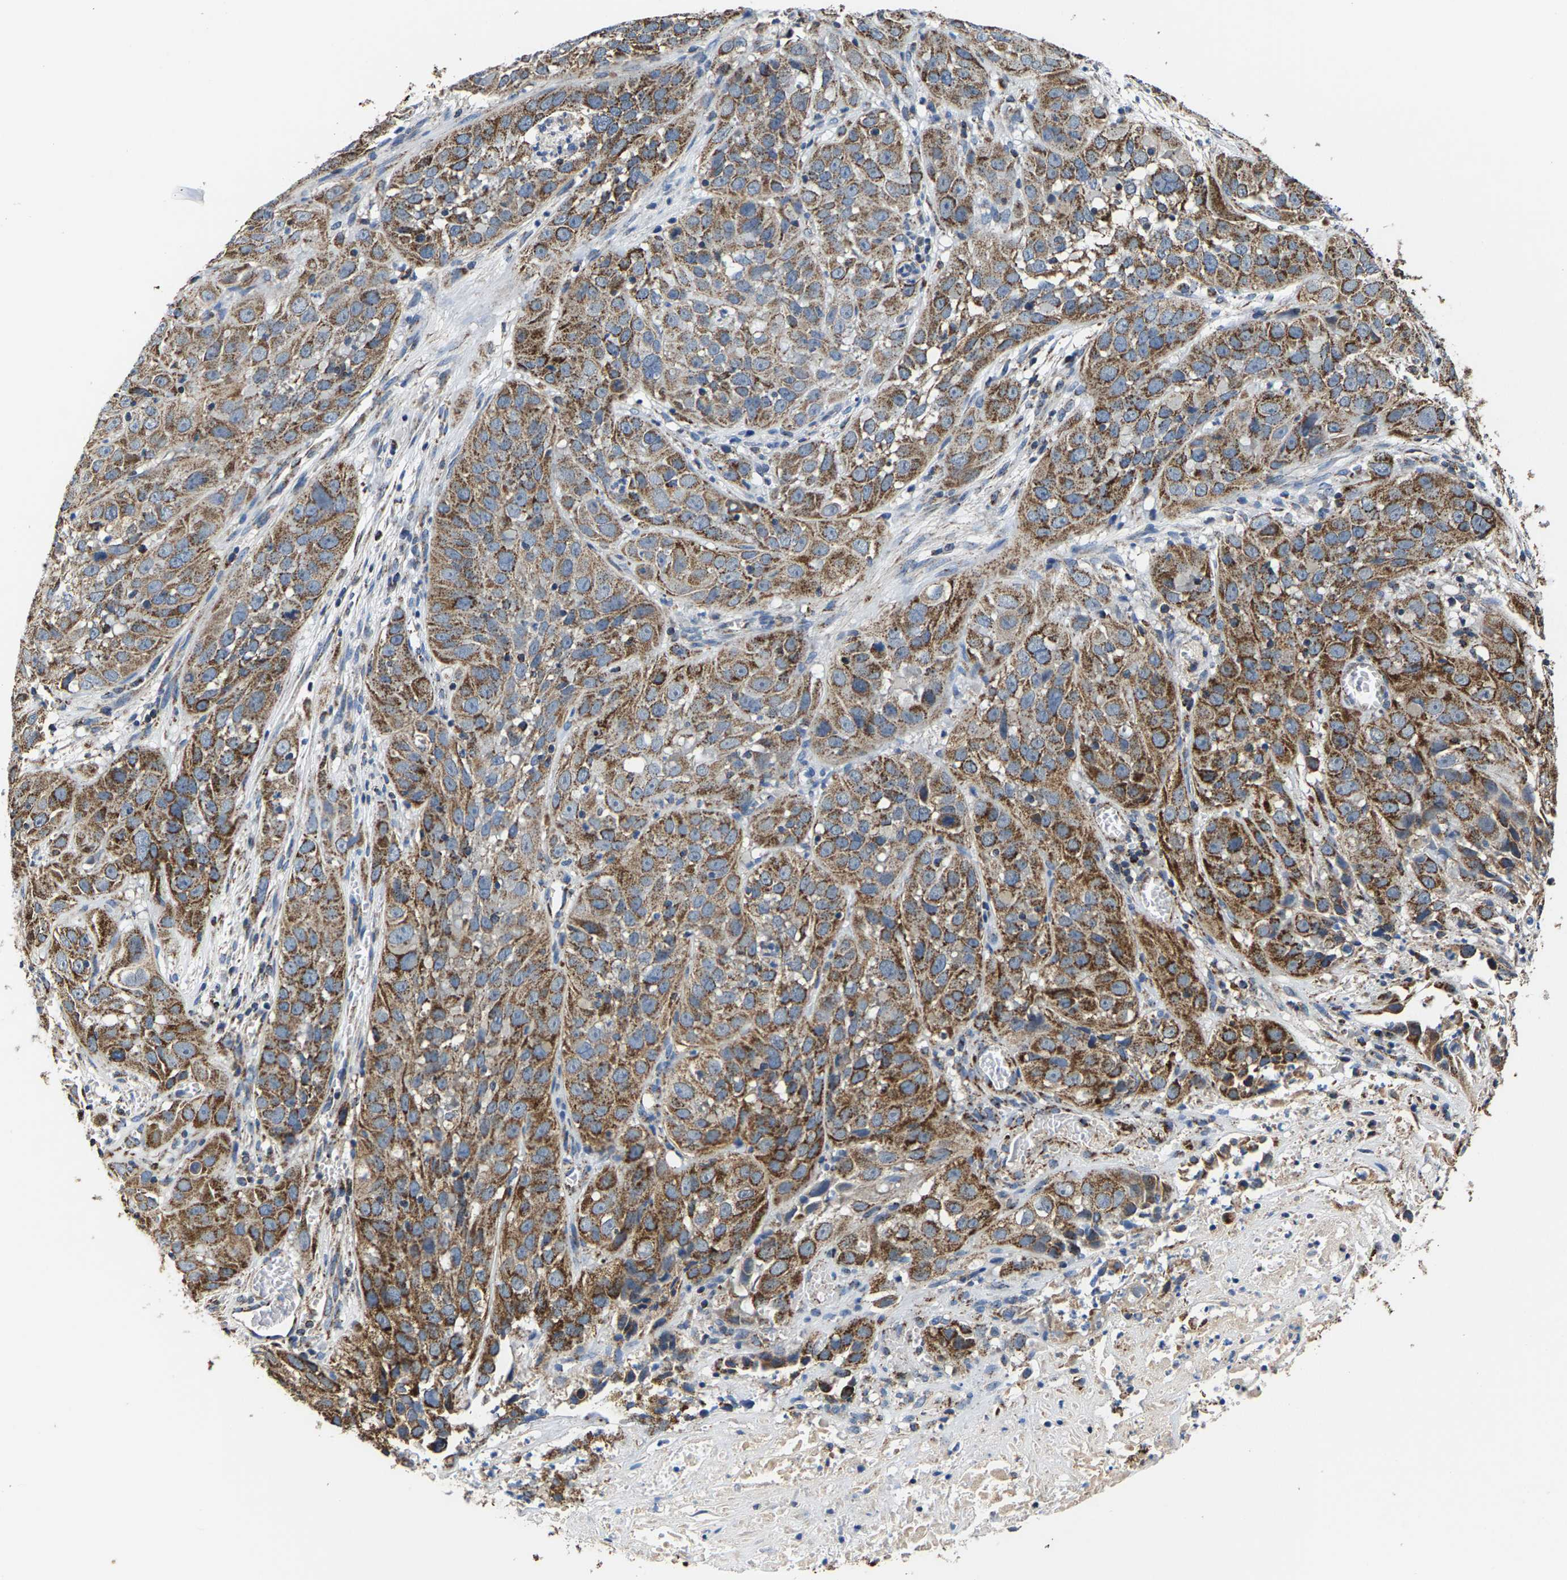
{"staining": {"intensity": "moderate", "quantity": ">75%", "location": "cytoplasmic/membranous"}, "tissue": "cervical cancer", "cell_type": "Tumor cells", "image_type": "cancer", "snomed": [{"axis": "morphology", "description": "Squamous cell carcinoma, NOS"}, {"axis": "topography", "description": "Cervix"}], "caption": "Brown immunohistochemical staining in squamous cell carcinoma (cervical) exhibits moderate cytoplasmic/membranous staining in approximately >75% of tumor cells. (Stains: DAB in brown, nuclei in blue, Microscopy: brightfield microscopy at high magnification).", "gene": "SHMT2", "patient": {"sex": "female", "age": 32}}